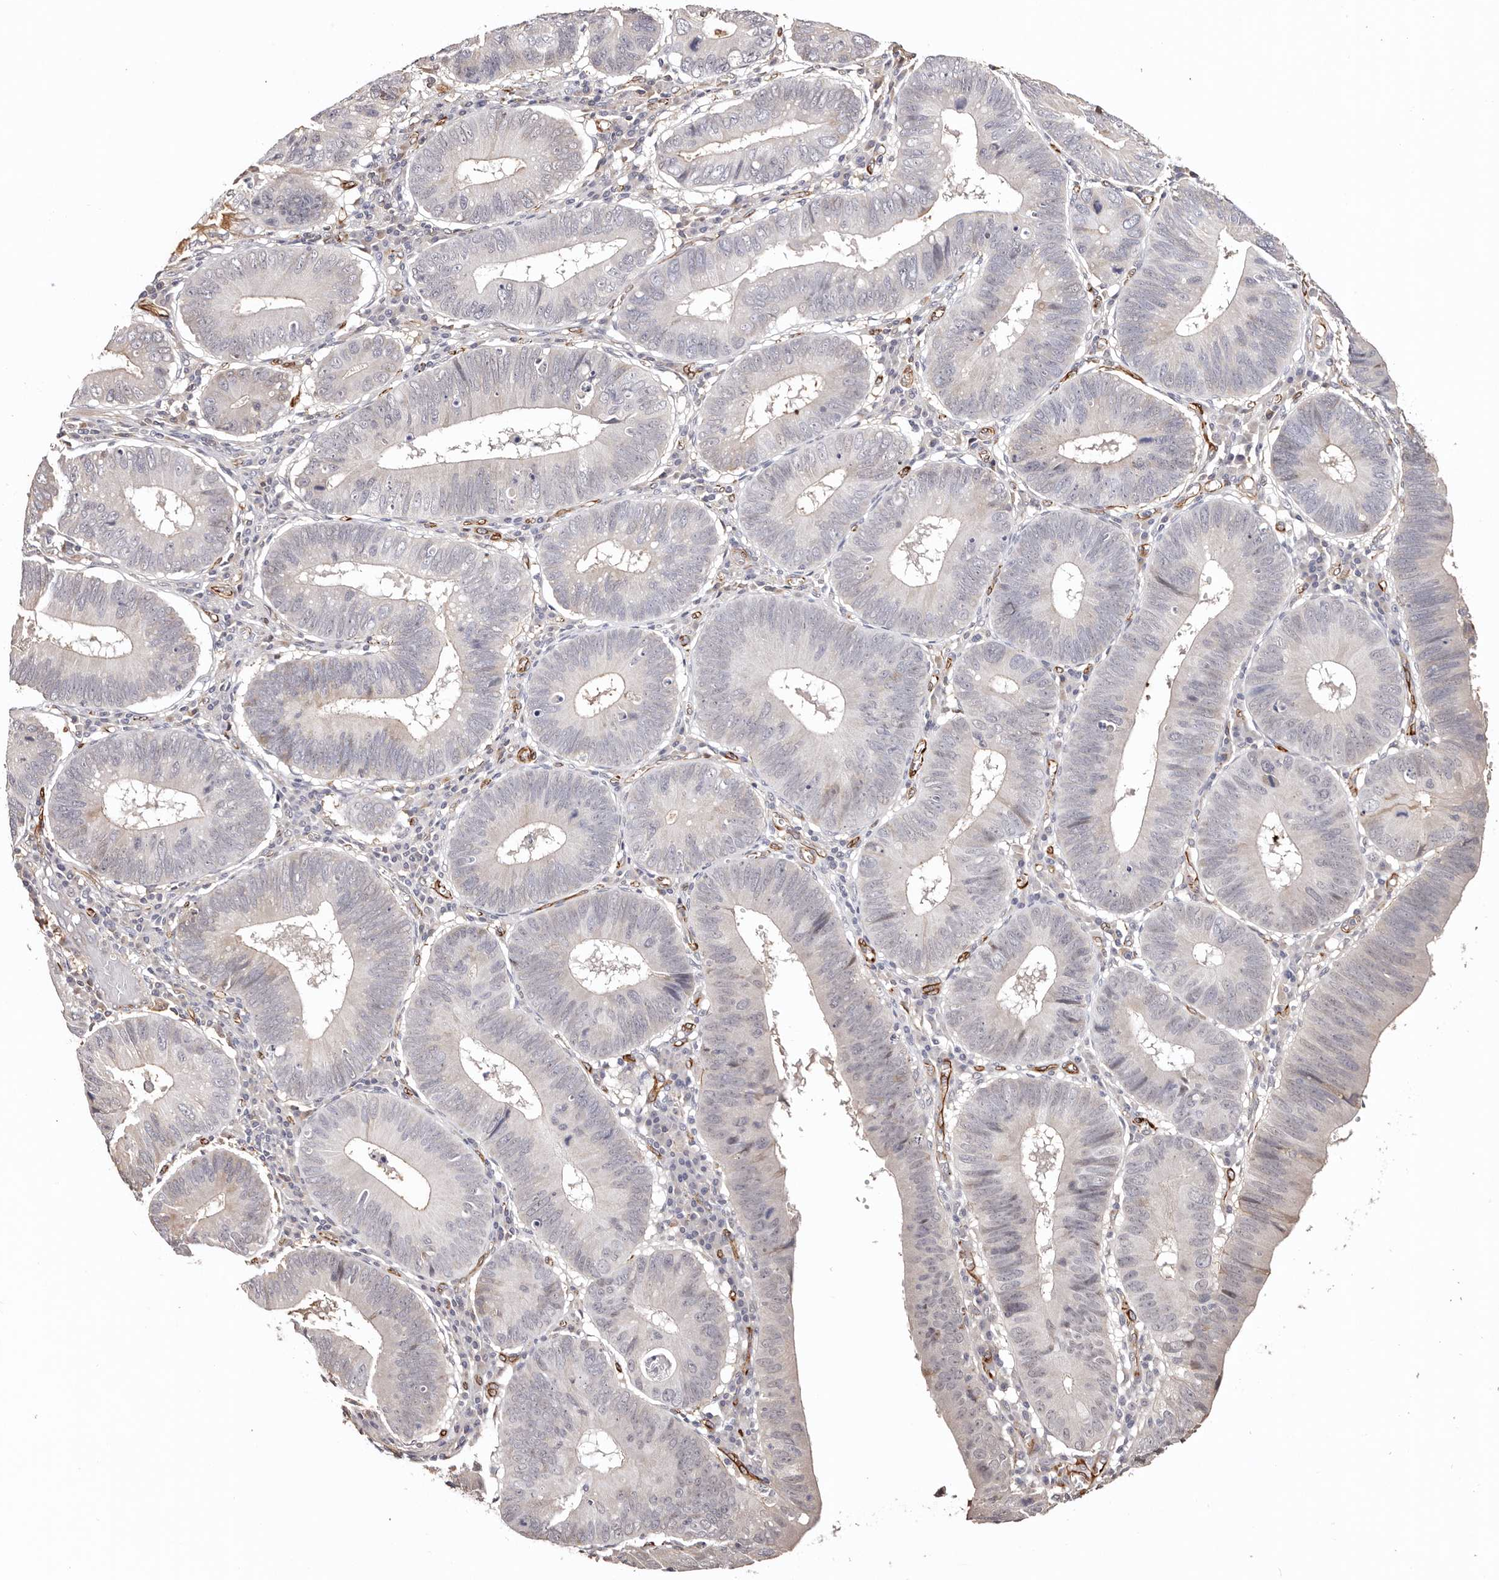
{"staining": {"intensity": "negative", "quantity": "none", "location": "none"}, "tissue": "stomach cancer", "cell_type": "Tumor cells", "image_type": "cancer", "snomed": [{"axis": "morphology", "description": "Adenocarcinoma, NOS"}, {"axis": "topography", "description": "Stomach"}], "caption": "There is no significant positivity in tumor cells of stomach cancer. The staining is performed using DAB brown chromogen with nuclei counter-stained in using hematoxylin.", "gene": "ZNF557", "patient": {"sex": "male", "age": 59}}